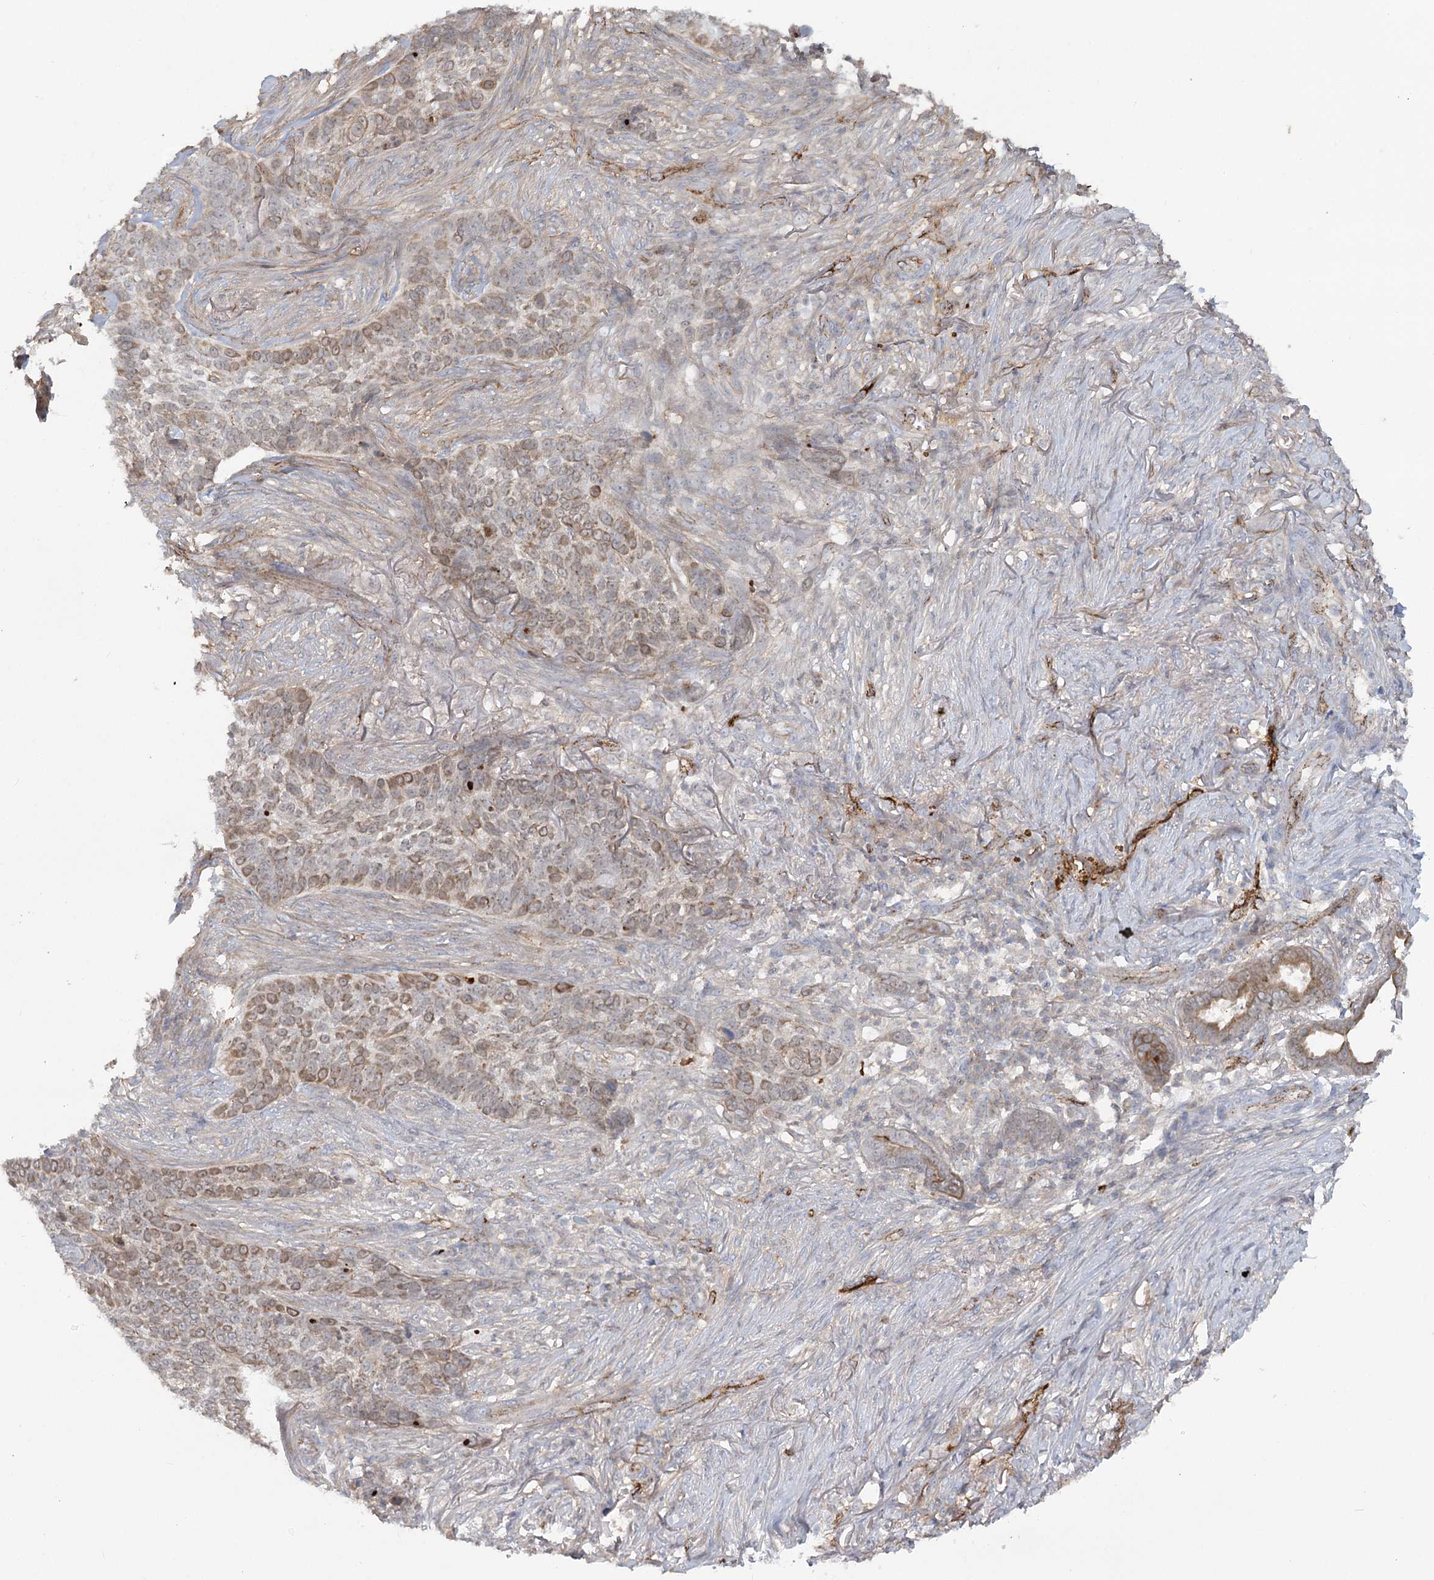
{"staining": {"intensity": "weak", "quantity": "25%-75%", "location": "cytoplasmic/membranous,nuclear"}, "tissue": "skin cancer", "cell_type": "Tumor cells", "image_type": "cancer", "snomed": [{"axis": "morphology", "description": "Basal cell carcinoma"}, {"axis": "topography", "description": "Skin"}], "caption": "This is an image of IHC staining of skin basal cell carcinoma, which shows weak expression in the cytoplasmic/membranous and nuclear of tumor cells.", "gene": "KBTBD4", "patient": {"sex": "male", "age": 85}}